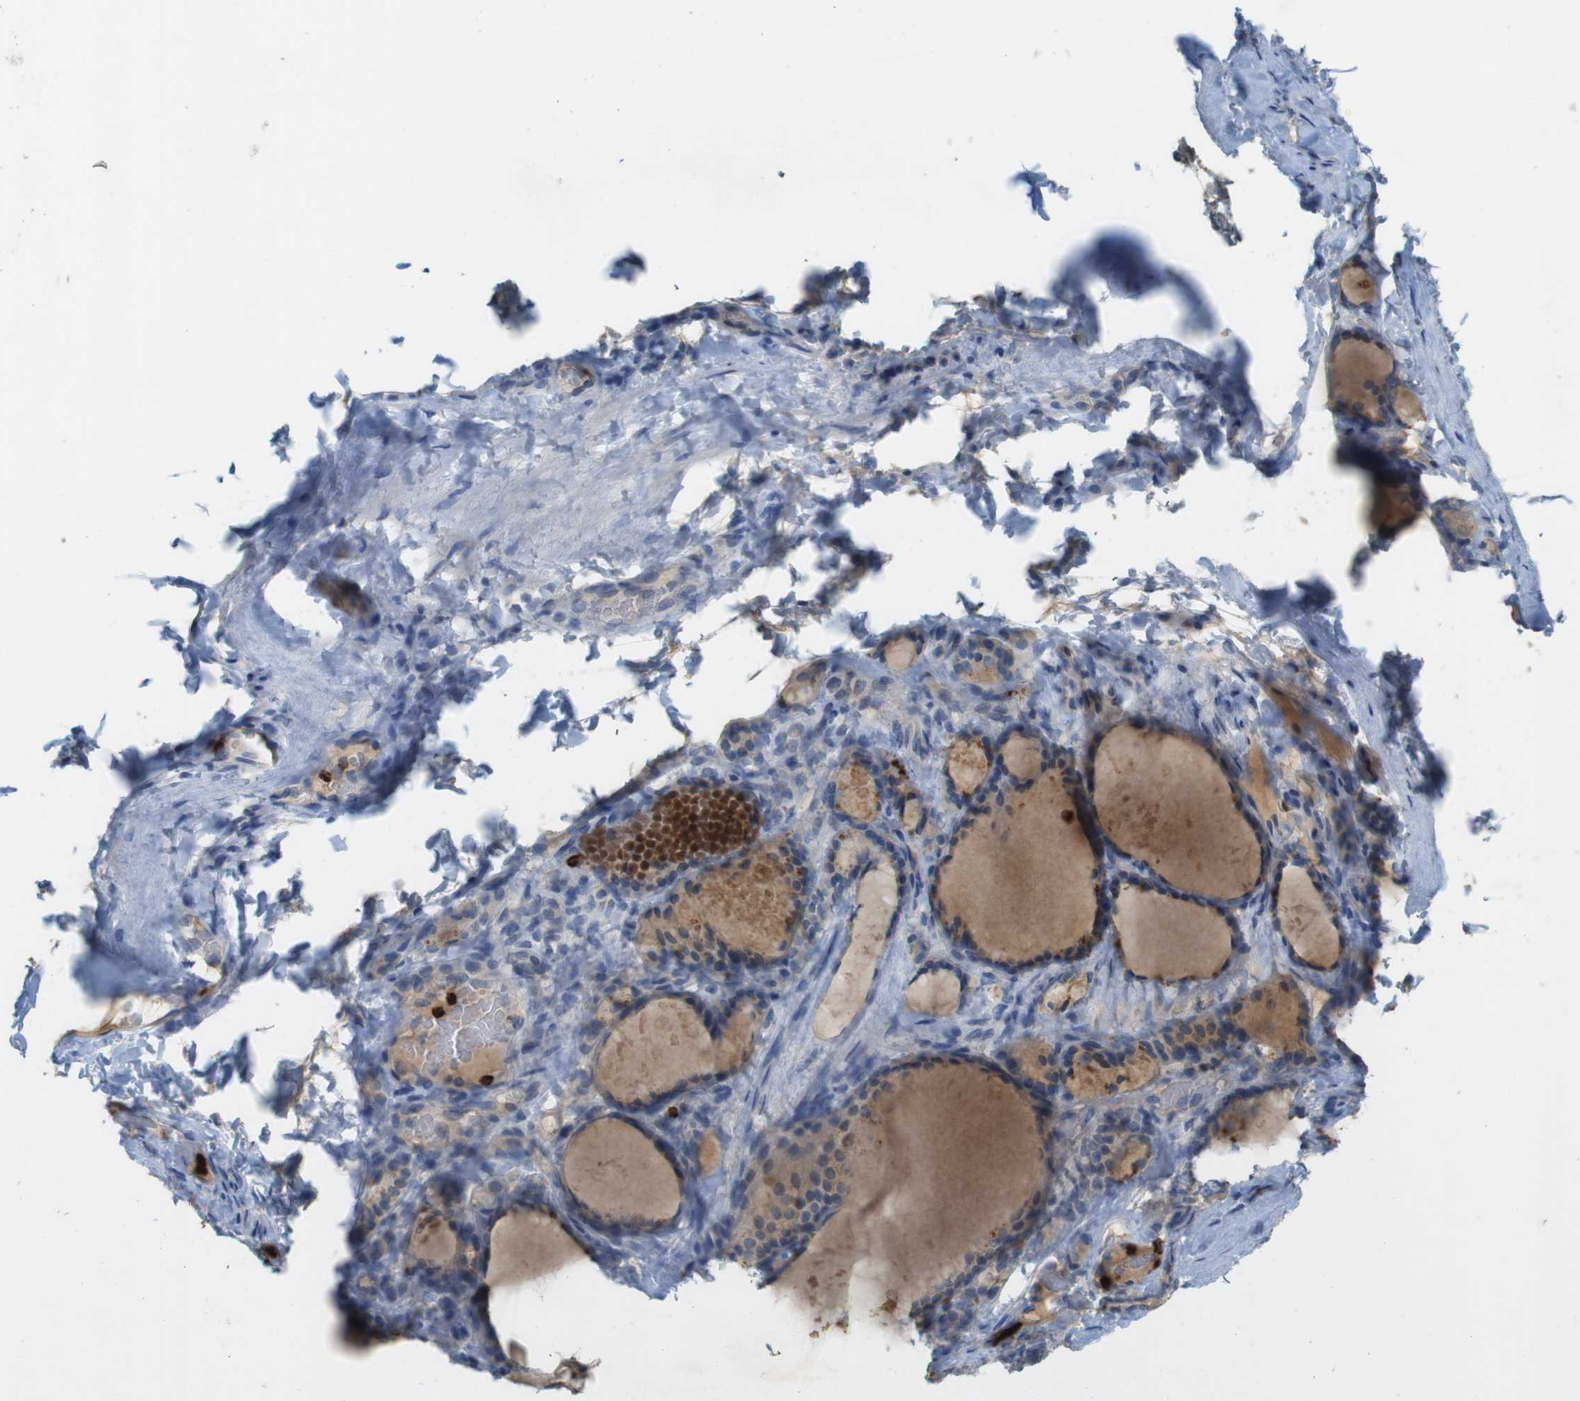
{"staining": {"intensity": "strong", "quantity": "25%-75%", "location": "cytoplasmic/membranous"}, "tissue": "thyroid gland", "cell_type": "Glandular cells", "image_type": "normal", "snomed": [{"axis": "morphology", "description": "Normal tissue, NOS"}, {"axis": "topography", "description": "Thyroid gland"}], "caption": "Protein staining by IHC displays strong cytoplasmic/membranous positivity in approximately 25%-75% of glandular cells in benign thyroid gland.", "gene": "TSPAN14", "patient": {"sex": "female", "age": 28}}